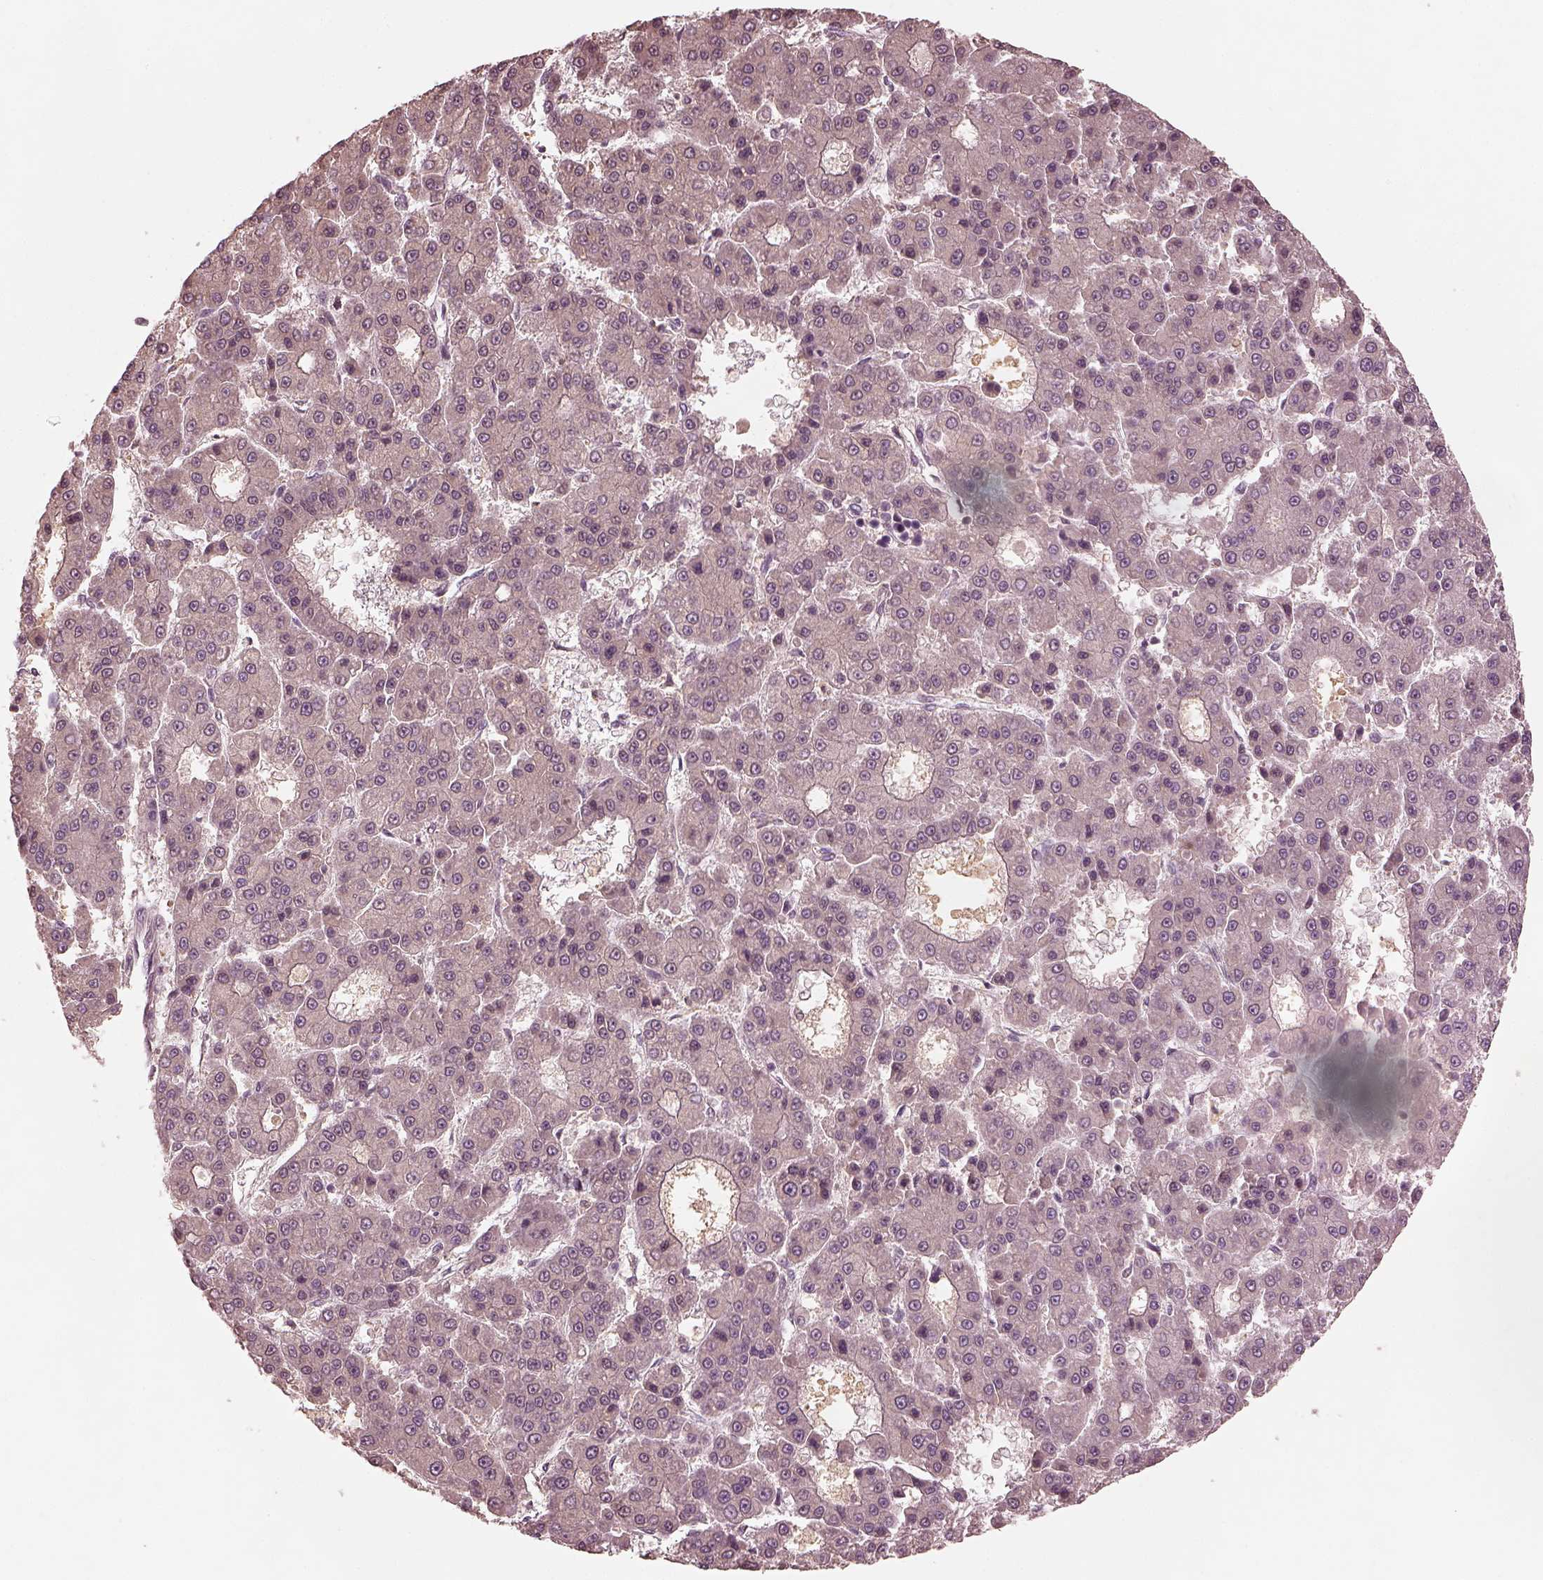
{"staining": {"intensity": "negative", "quantity": "none", "location": "none"}, "tissue": "liver cancer", "cell_type": "Tumor cells", "image_type": "cancer", "snomed": [{"axis": "morphology", "description": "Carcinoma, Hepatocellular, NOS"}, {"axis": "topography", "description": "Liver"}], "caption": "Hepatocellular carcinoma (liver) was stained to show a protein in brown. There is no significant expression in tumor cells.", "gene": "CALR3", "patient": {"sex": "male", "age": 70}}